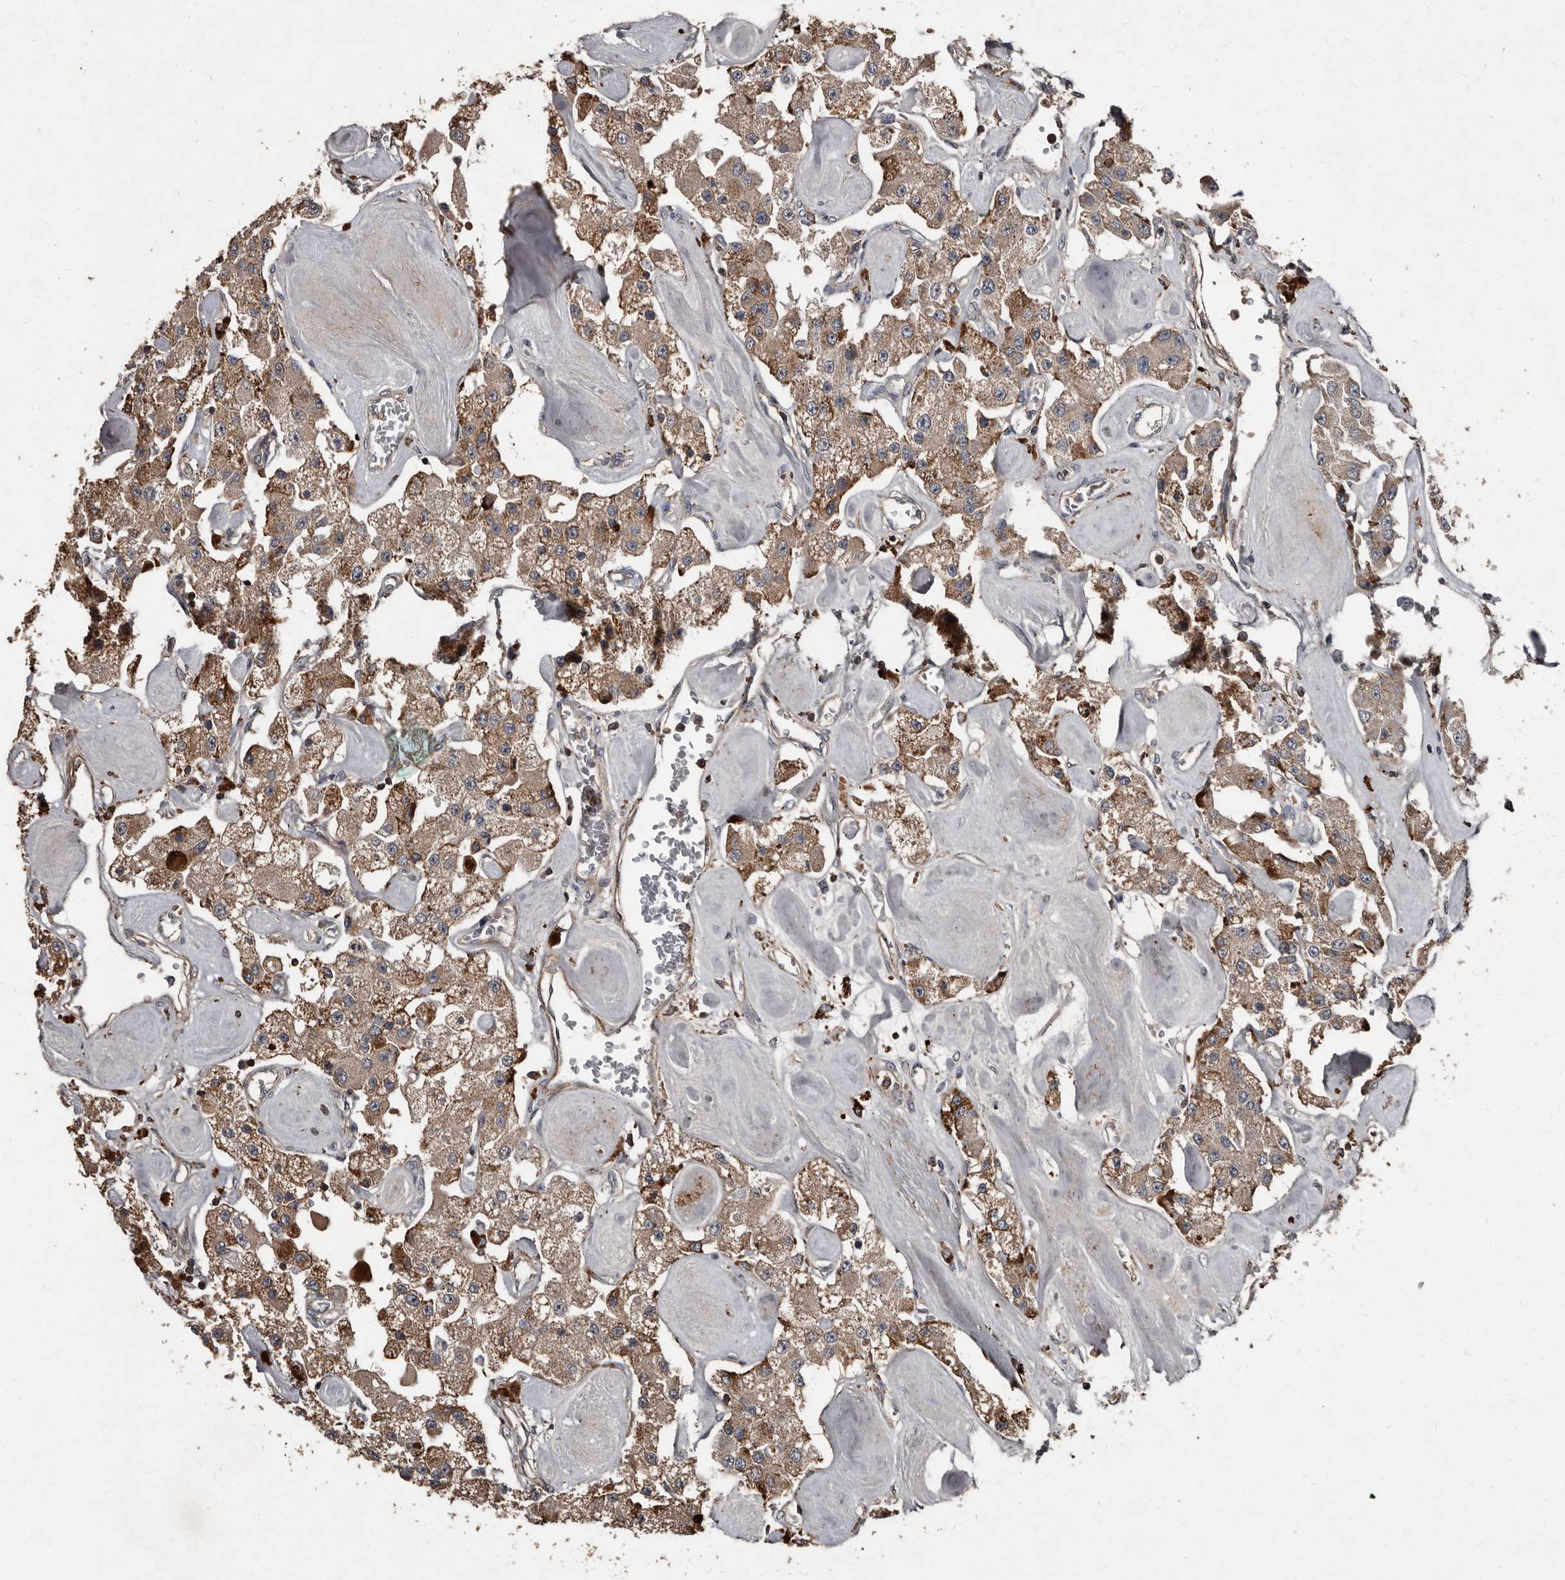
{"staining": {"intensity": "weak", "quantity": ">75%", "location": "cytoplasmic/membranous"}, "tissue": "carcinoid", "cell_type": "Tumor cells", "image_type": "cancer", "snomed": [{"axis": "morphology", "description": "Carcinoid, malignant, NOS"}, {"axis": "topography", "description": "Pancreas"}], "caption": "Immunohistochemical staining of carcinoid demonstrates low levels of weak cytoplasmic/membranous expression in about >75% of tumor cells.", "gene": "GREB1", "patient": {"sex": "male", "age": 41}}